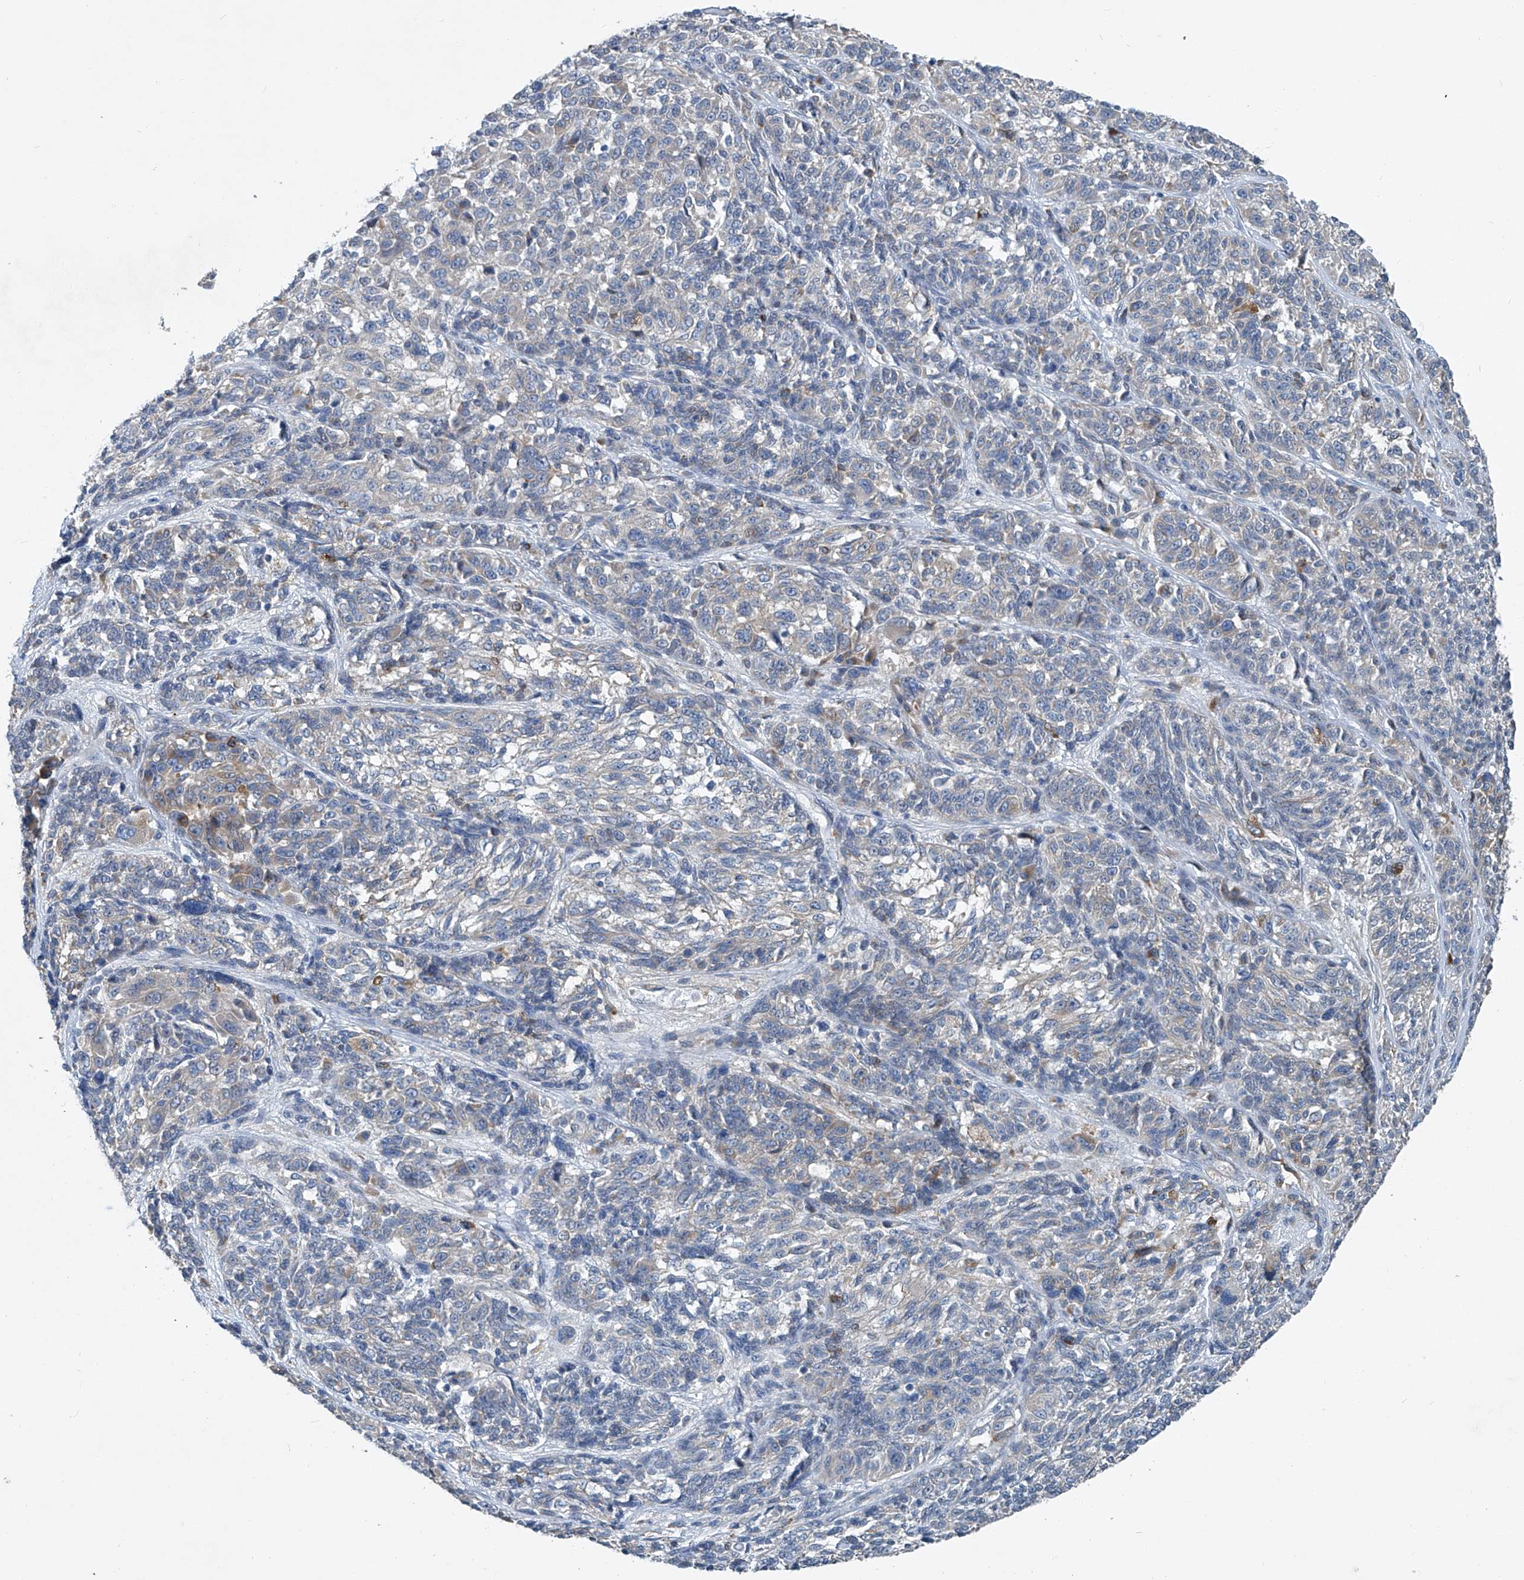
{"staining": {"intensity": "weak", "quantity": "25%-75%", "location": "cytoplasmic/membranous"}, "tissue": "melanoma", "cell_type": "Tumor cells", "image_type": "cancer", "snomed": [{"axis": "morphology", "description": "Malignant melanoma, NOS"}, {"axis": "topography", "description": "Skin"}], "caption": "Malignant melanoma stained with immunohistochemistry (IHC) shows weak cytoplasmic/membranous staining in about 25%-75% of tumor cells. The staining was performed using DAB (3,3'-diaminobenzidine) to visualize the protein expression in brown, while the nuclei were stained in blue with hematoxylin (Magnification: 20x).", "gene": "SLC26A11", "patient": {"sex": "male", "age": 53}}